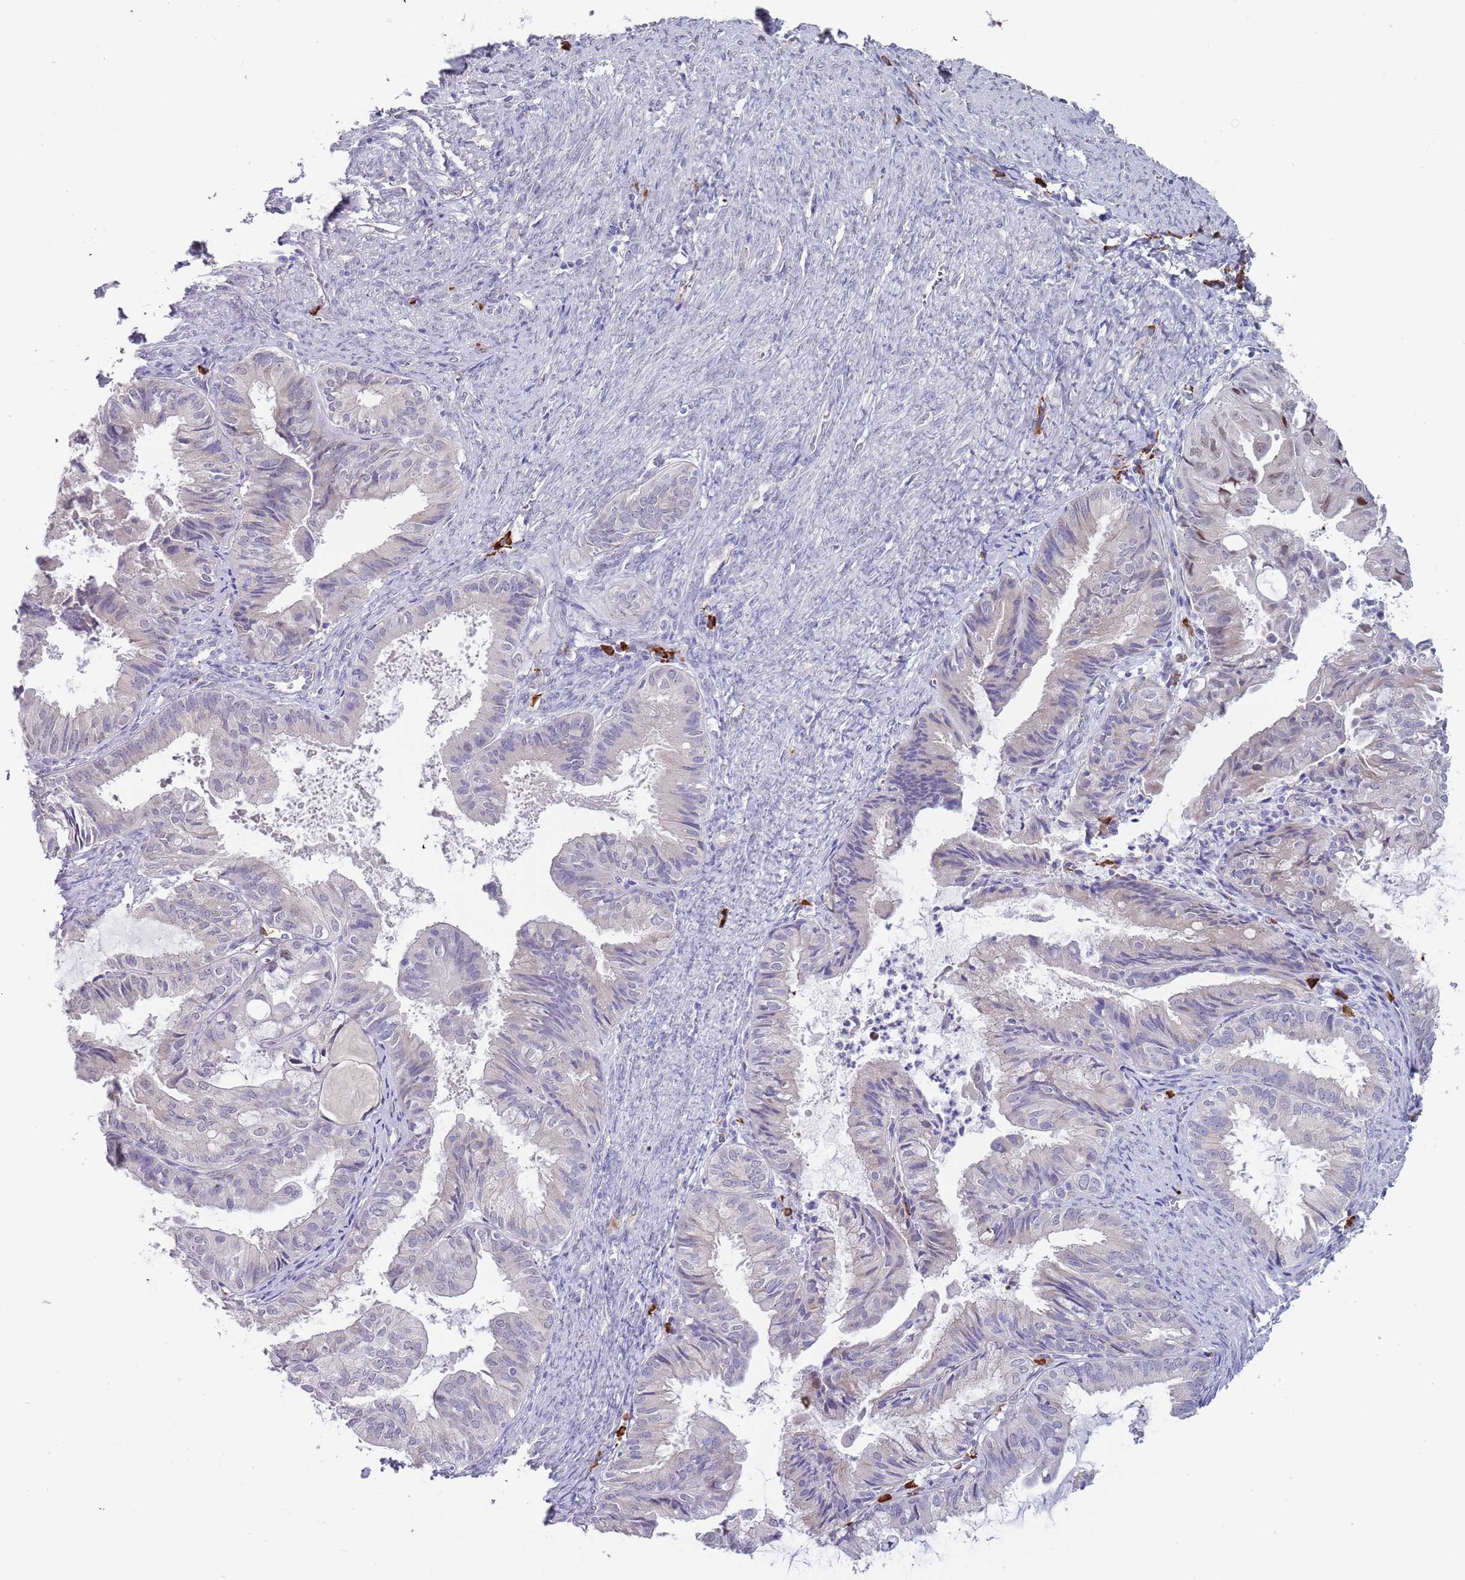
{"staining": {"intensity": "negative", "quantity": "none", "location": "none"}, "tissue": "endometrial cancer", "cell_type": "Tumor cells", "image_type": "cancer", "snomed": [{"axis": "morphology", "description": "Adenocarcinoma, NOS"}, {"axis": "topography", "description": "Endometrium"}], "caption": "Micrograph shows no significant protein positivity in tumor cells of adenocarcinoma (endometrial).", "gene": "TNRC6C", "patient": {"sex": "female", "age": 86}}